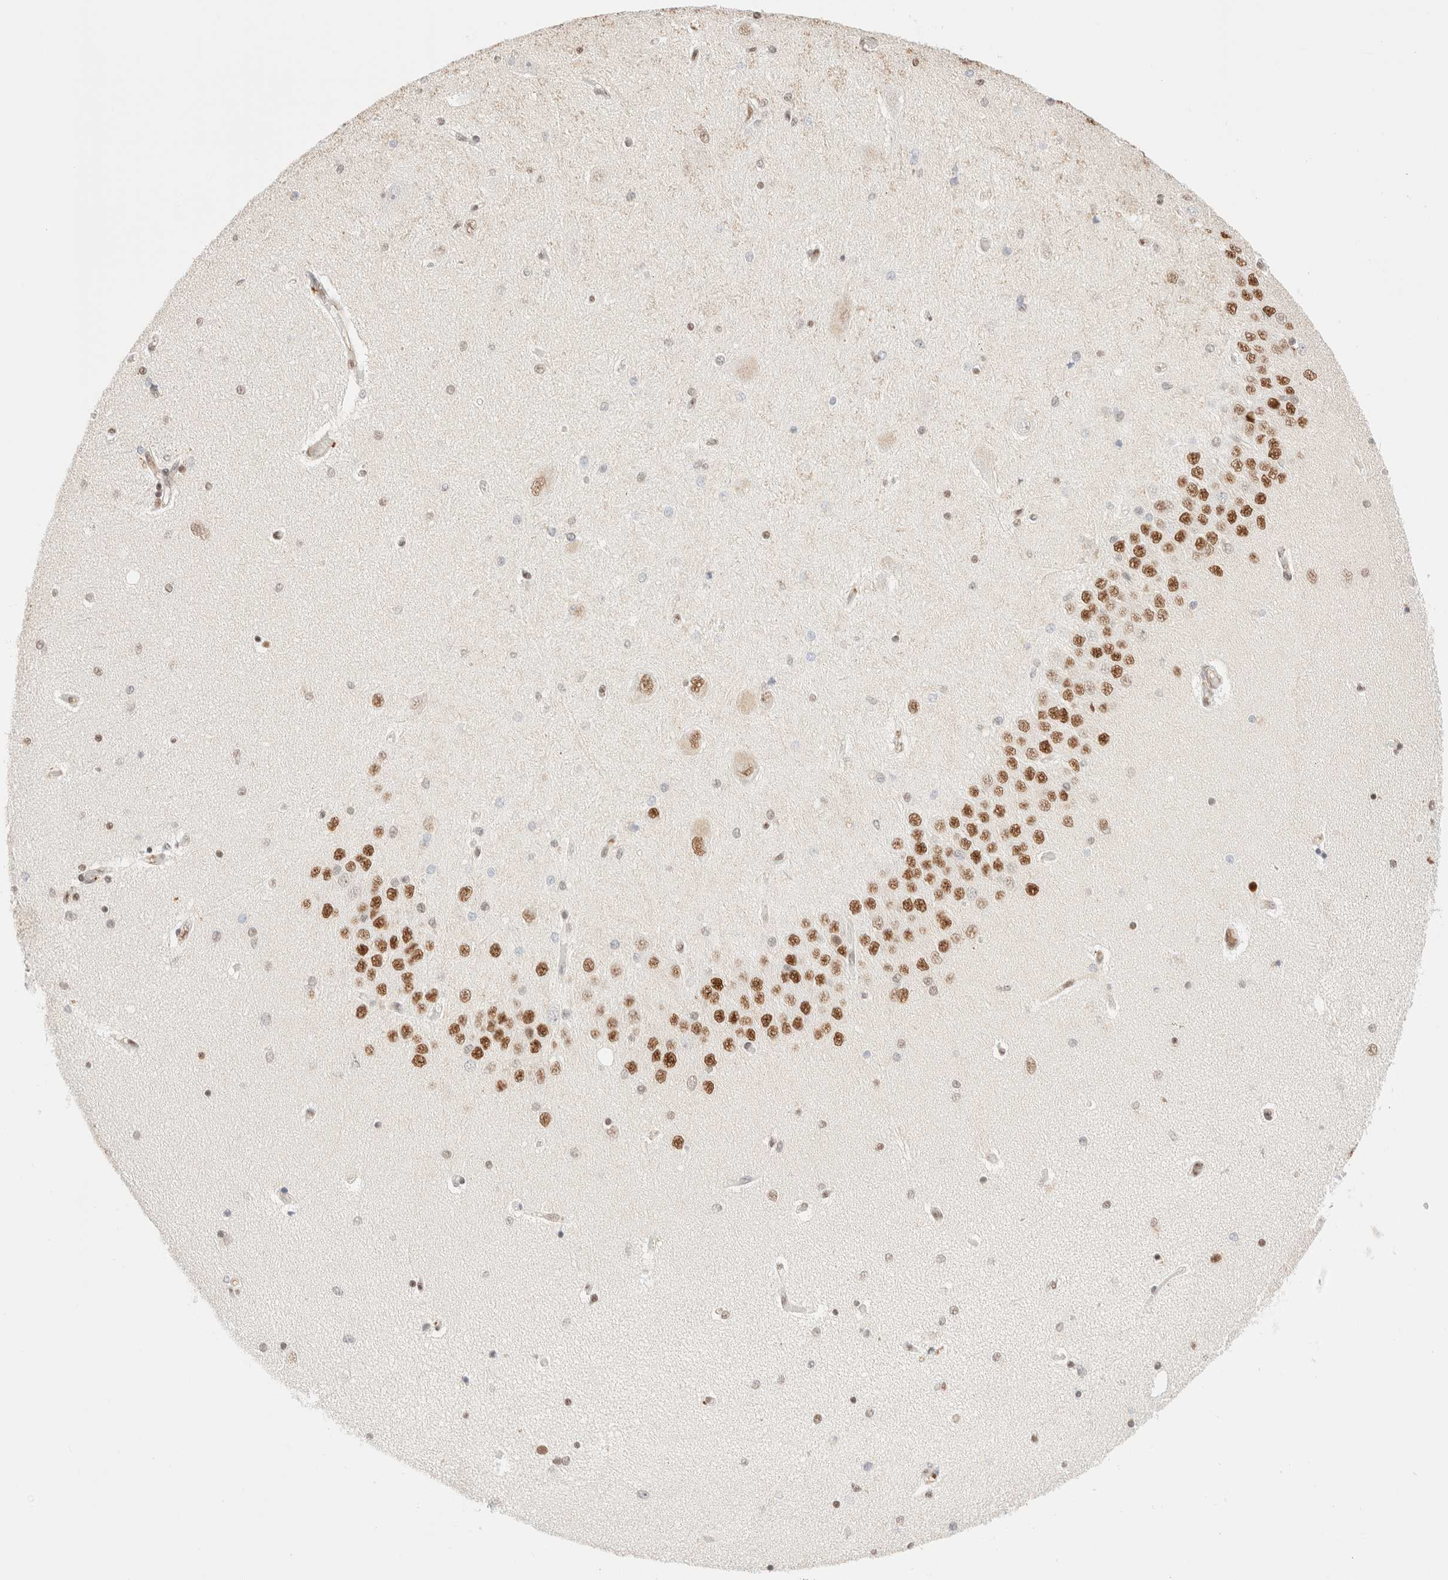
{"staining": {"intensity": "moderate", "quantity": "25%-75%", "location": "nuclear"}, "tissue": "hippocampus", "cell_type": "Glial cells", "image_type": "normal", "snomed": [{"axis": "morphology", "description": "Normal tissue, NOS"}, {"axis": "topography", "description": "Hippocampus"}], "caption": "High-power microscopy captured an immunohistochemistry photomicrograph of benign hippocampus, revealing moderate nuclear staining in about 25%-75% of glial cells. The protein is shown in brown color, while the nuclei are stained blue.", "gene": "CIC", "patient": {"sex": "female", "age": 54}}